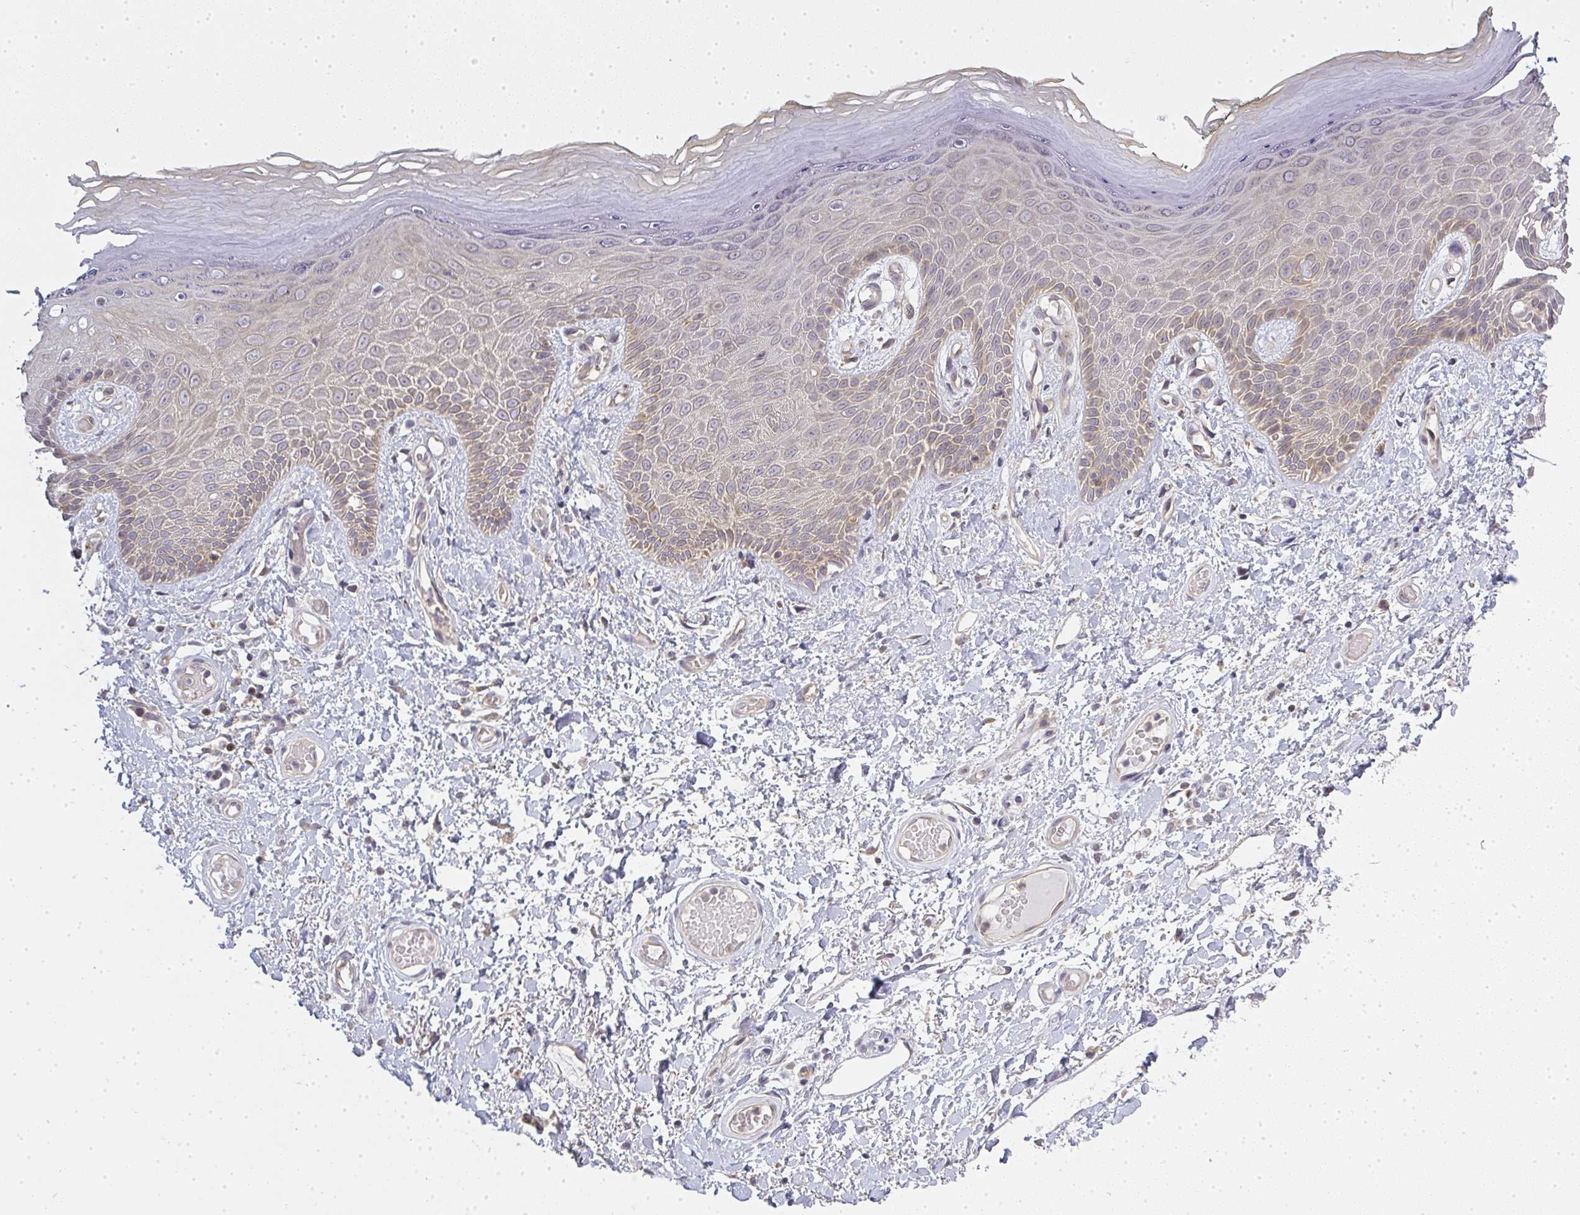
{"staining": {"intensity": "weak", "quantity": "25%-75%", "location": "cytoplasmic/membranous"}, "tissue": "skin", "cell_type": "Epidermal cells", "image_type": "normal", "snomed": [{"axis": "morphology", "description": "Normal tissue, NOS"}, {"axis": "topography", "description": "Anal"}, {"axis": "topography", "description": "Peripheral nerve tissue"}], "caption": "DAB (3,3'-diaminobenzidine) immunohistochemical staining of benign skin shows weak cytoplasmic/membranous protein positivity in approximately 25%-75% of epidermal cells.", "gene": "GSDMB", "patient": {"sex": "male", "age": 78}}